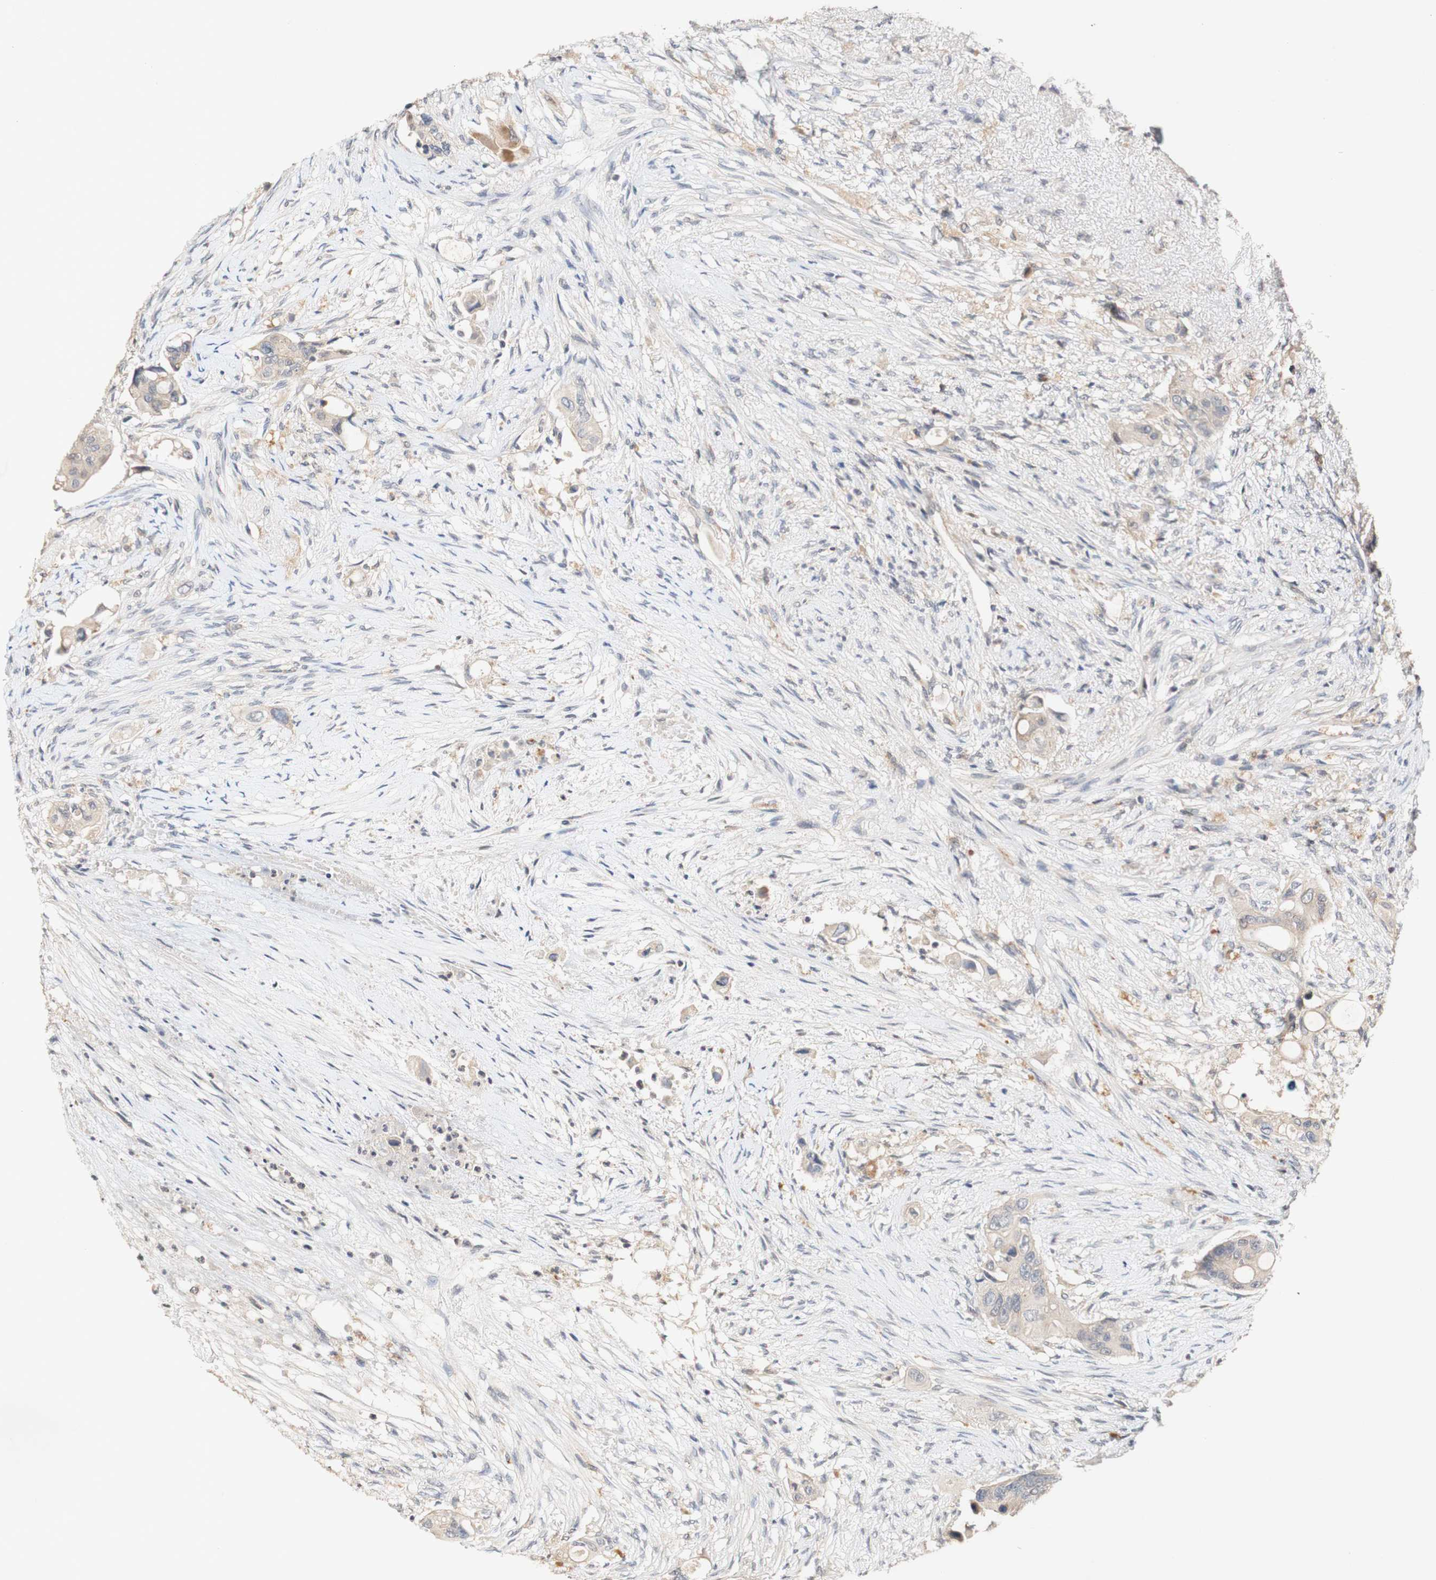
{"staining": {"intensity": "weak", "quantity": ">75%", "location": "cytoplasmic/membranous"}, "tissue": "colorectal cancer", "cell_type": "Tumor cells", "image_type": "cancer", "snomed": [{"axis": "morphology", "description": "Adenocarcinoma, NOS"}, {"axis": "topography", "description": "Colon"}], "caption": "The image displays staining of colorectal cancer (adenocarcinoma), revealing weak cytoplasmic/membranous protein staining (brown color) within tumor cells.", "gene": "PIN1", "patient": {"sex": "female", "age": 57}}